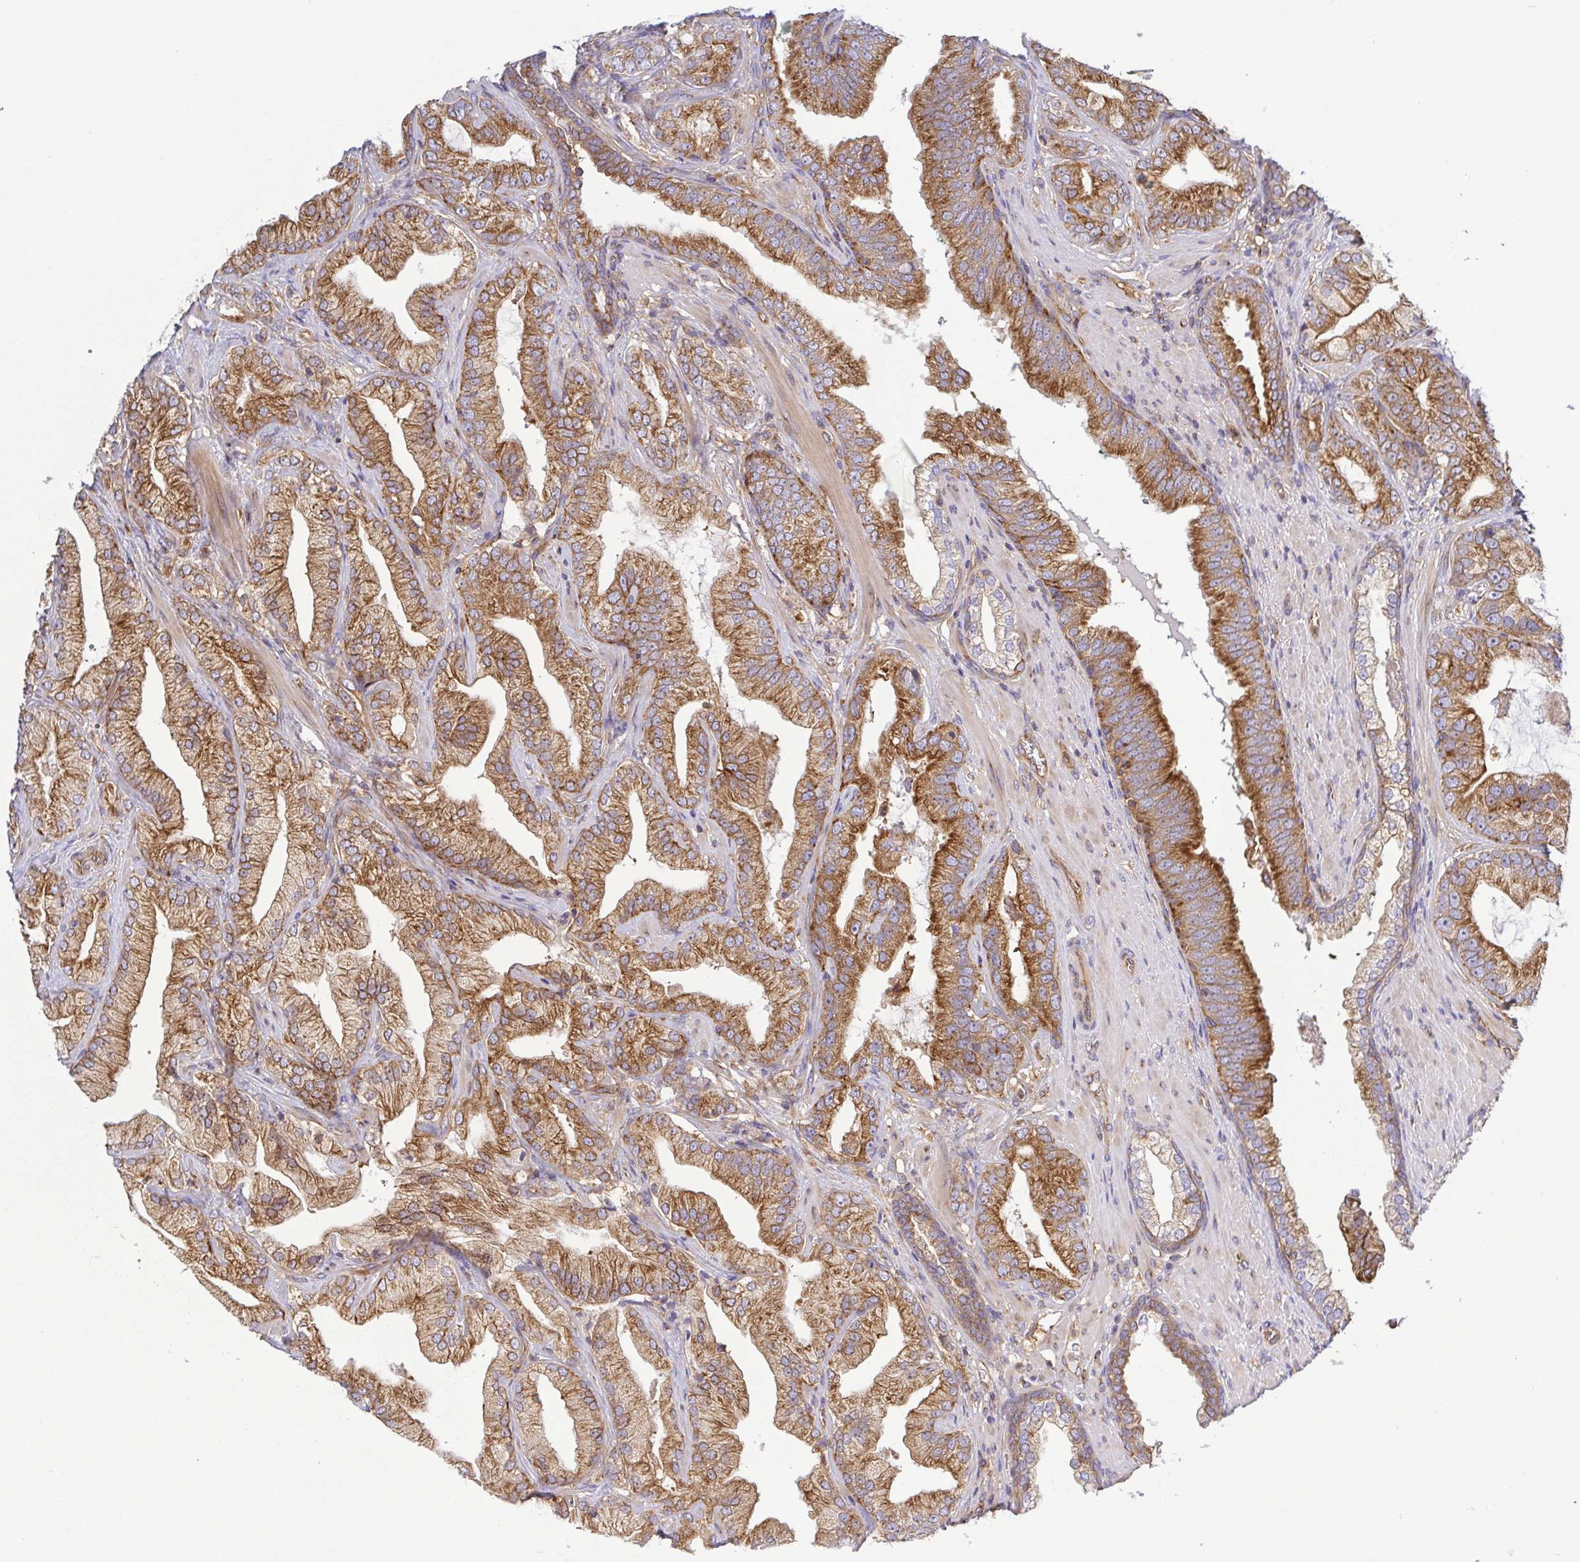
{"staining": {"intensity": "moderate", "quantity": ">75%", "location": "cytoplasmic/membranous"}, "tissue": "prostate cancer", "cell_type": "Tumor cells", "image_type": "cancer", "snomed": [{"axis": "morphology", "description": "Adenocarcinoma, Low grade"}, {"axis": "topography", "description": "Prostate"}], "caption": "Approximately >75% of tumor cells in human prostate low-grade adenocarcinoma demonstrate moderate cytoplasmic/membranous protein expression as visualized by brown immunohistochemical staining.", "gene": "KIF5B", "patient": {"sex": "male", "age": 62}}